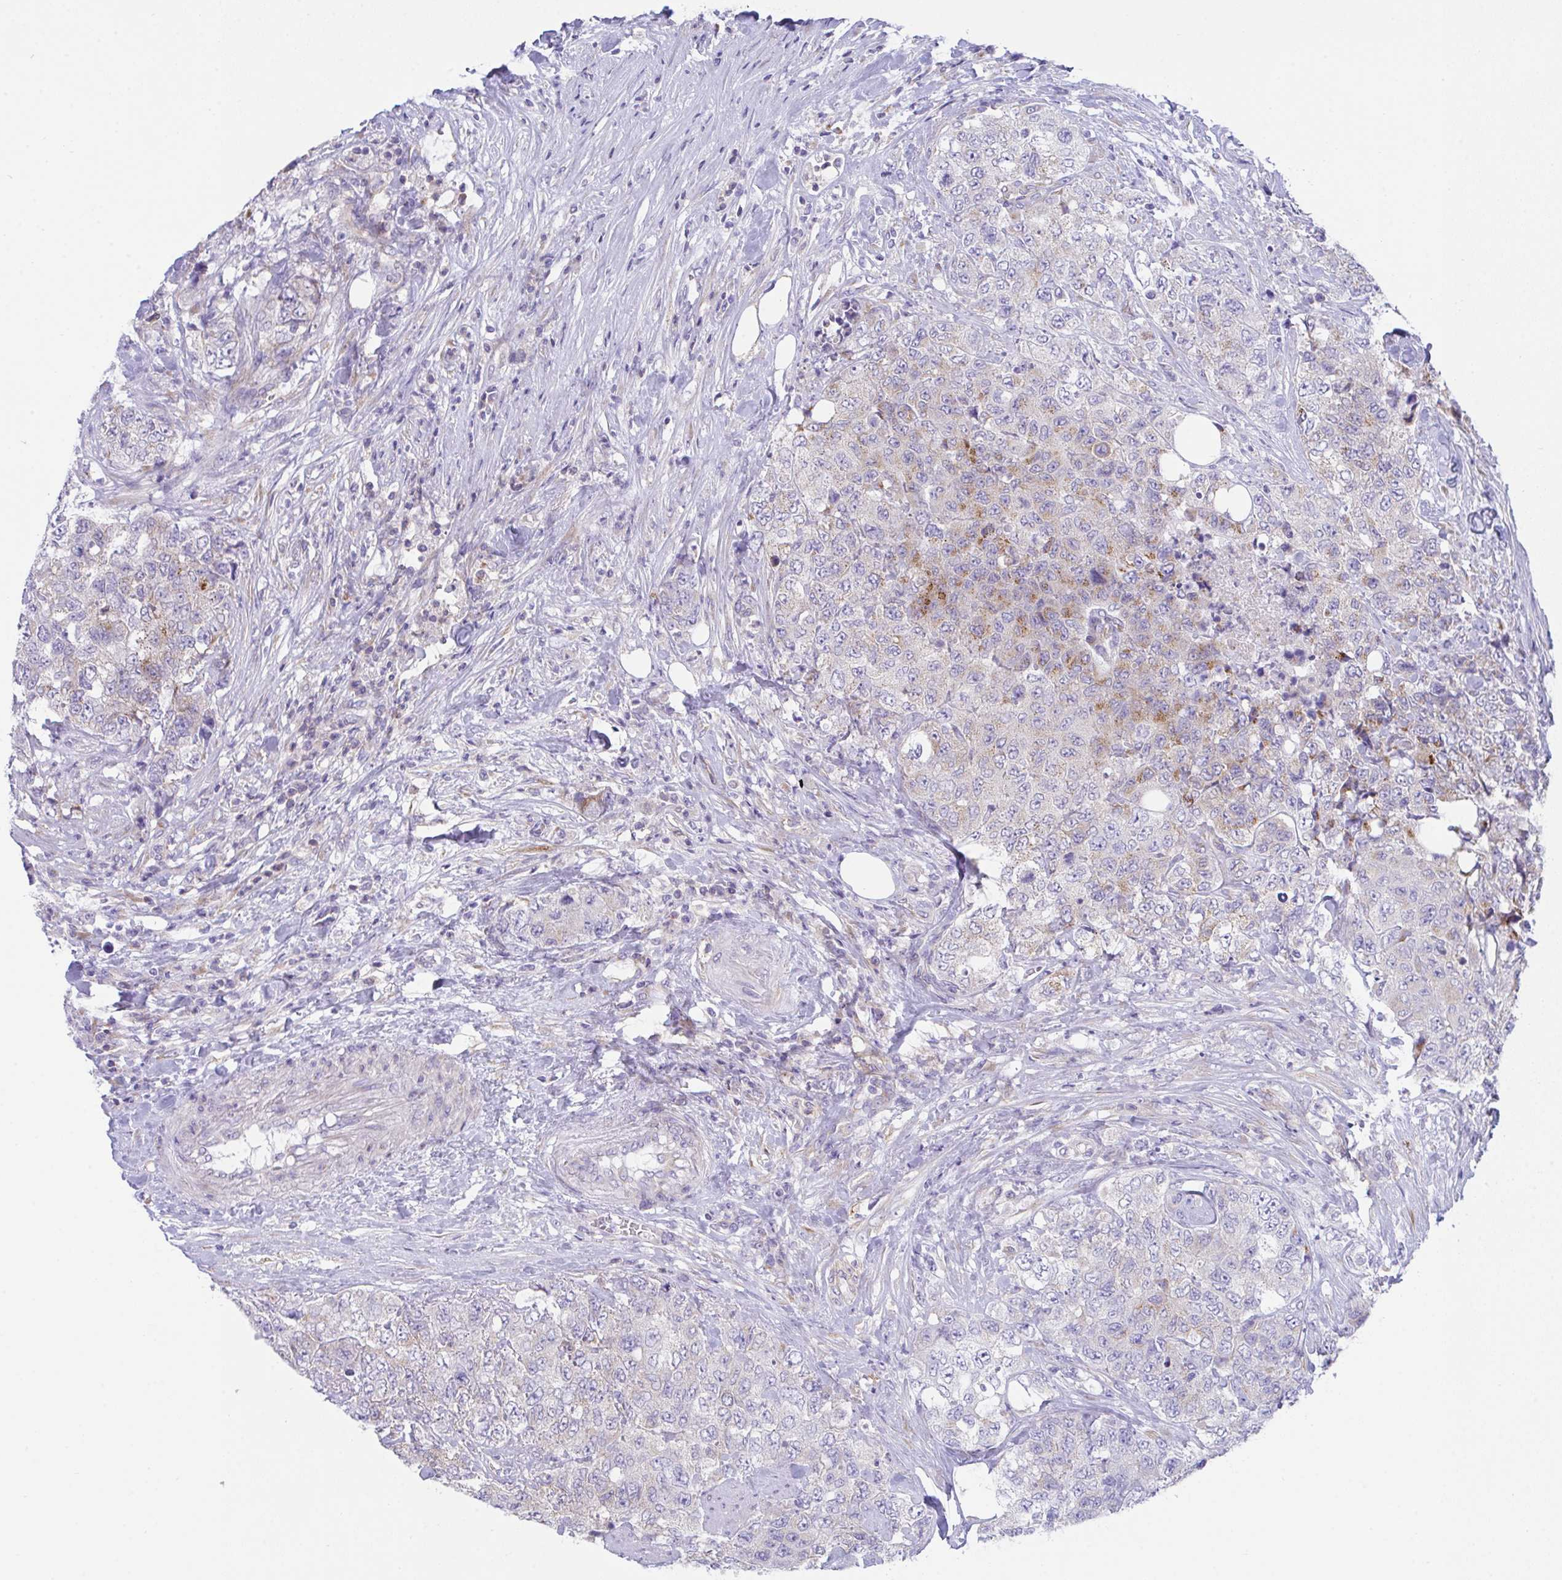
{"staining": {"intensity": "moderate", "quantity": "<25%", "location": "cytoplasmic/membranous"}, "tissue": "urothelial cancer", "cell_type": "Tumor cells", "image_type": "cancer", "snomed": [{"axis": "morphology", "description": "Urothelial carcinoma, High grade"}, {"axis": "topography", "description": "Urinary bladder"}], "caption": "Urothelial carcinoma (high-grade) stained with a protein marker reveals moderate staining in tumor cells.", "gene": "MIA3", "patient": {"sex": "female", "age": 78}}